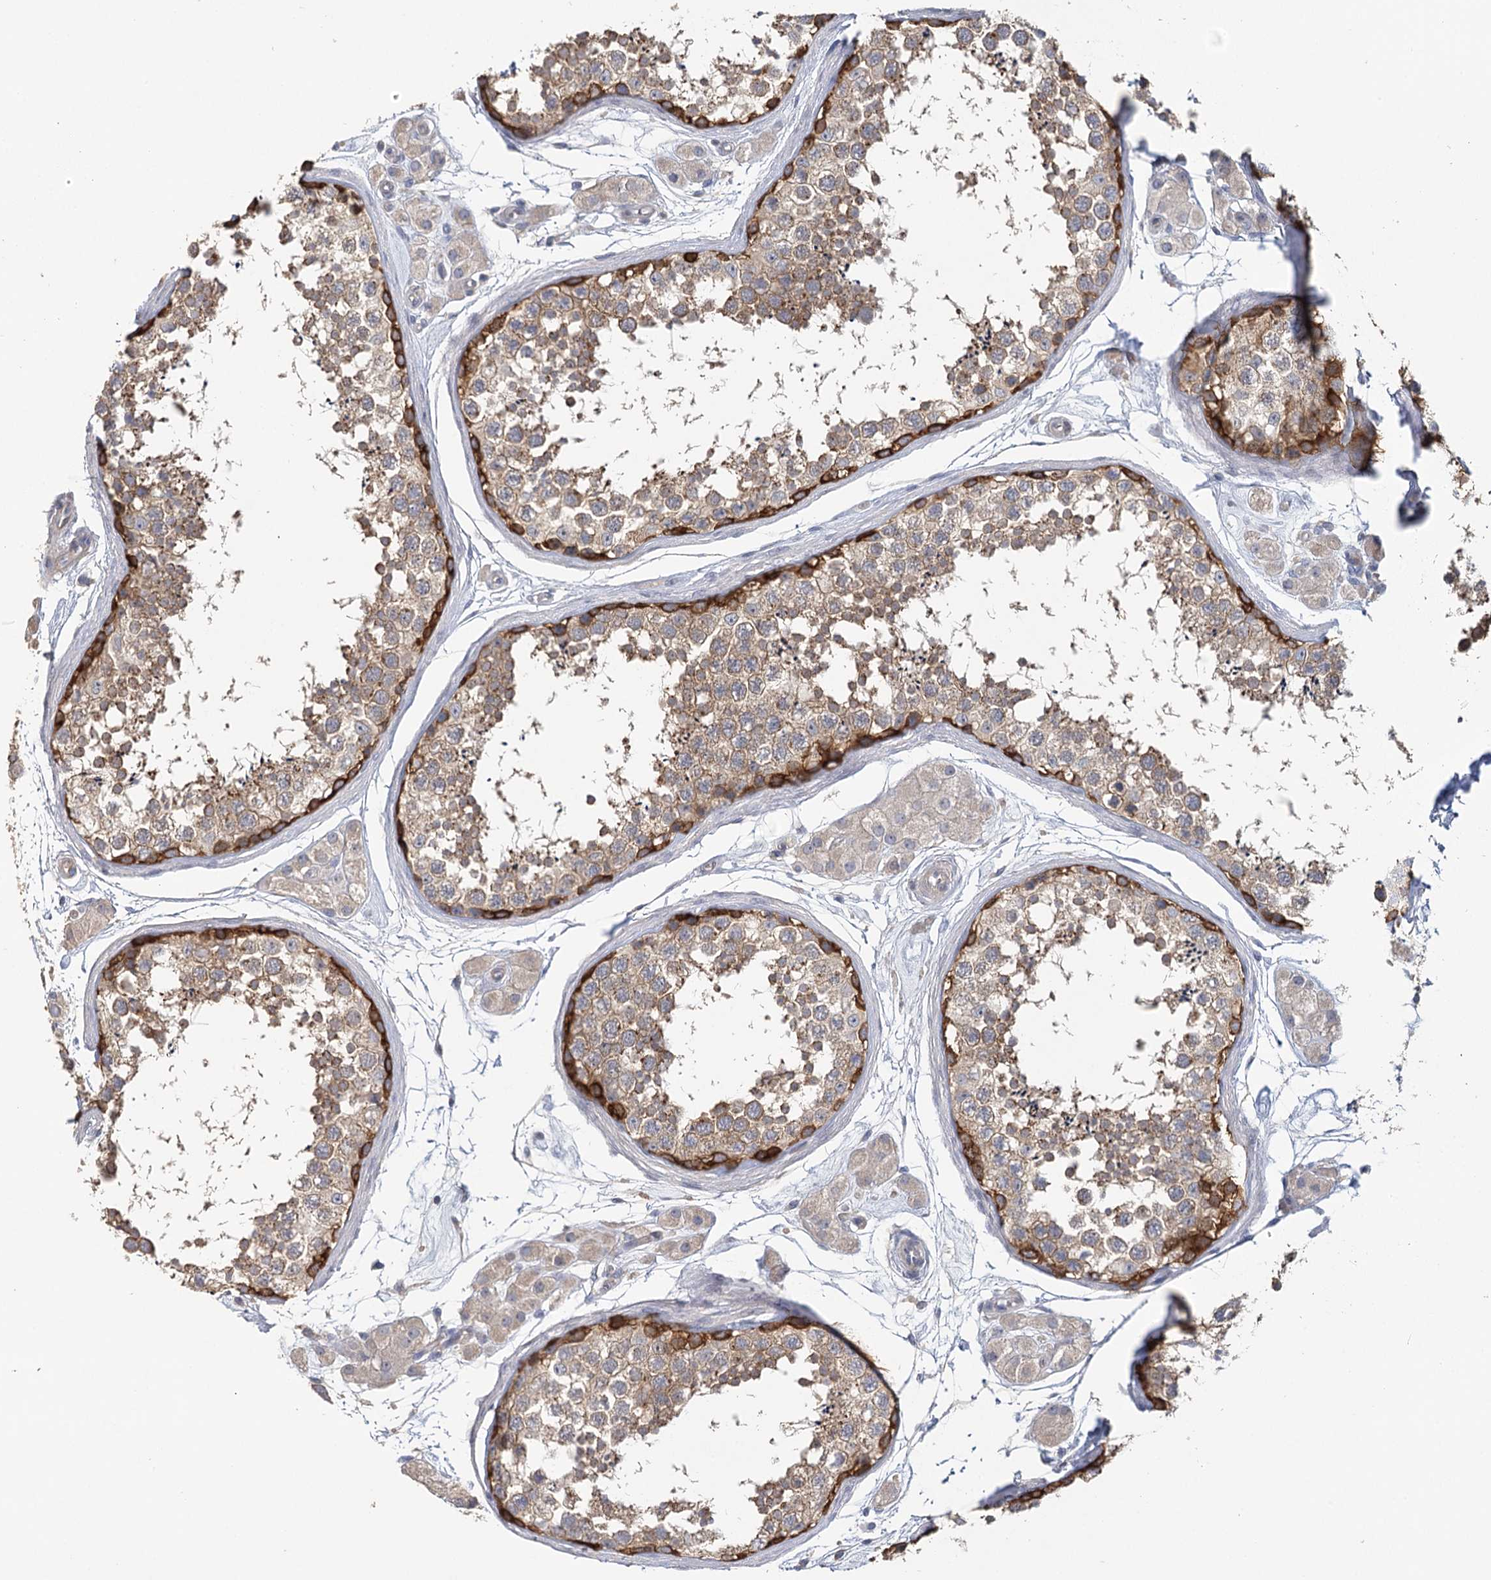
{"staining": {"intensity": "strong", "quantity": "<25%", "location": "cytoplasmic/membranous"}, "tissue": "testis", "cell_type": "Cells in seminiferous ducts", "image_type": "normal", "snomed": [{"axis": "morphology", "description": "Normal tissue, NOS"}, {"axis": "topography", "description": "Testis"}], "caption": "Immunohistochemistry of benign testis reveals medium levels of strong cytoplasmic/membranous staining in approximately <25% of cells in seminiferous ducts. Ihc stains the protein in brown and the nuclei are stained blue.", "gene": "EPB41L5", "patient": {"sex": "male", "age": 56}}